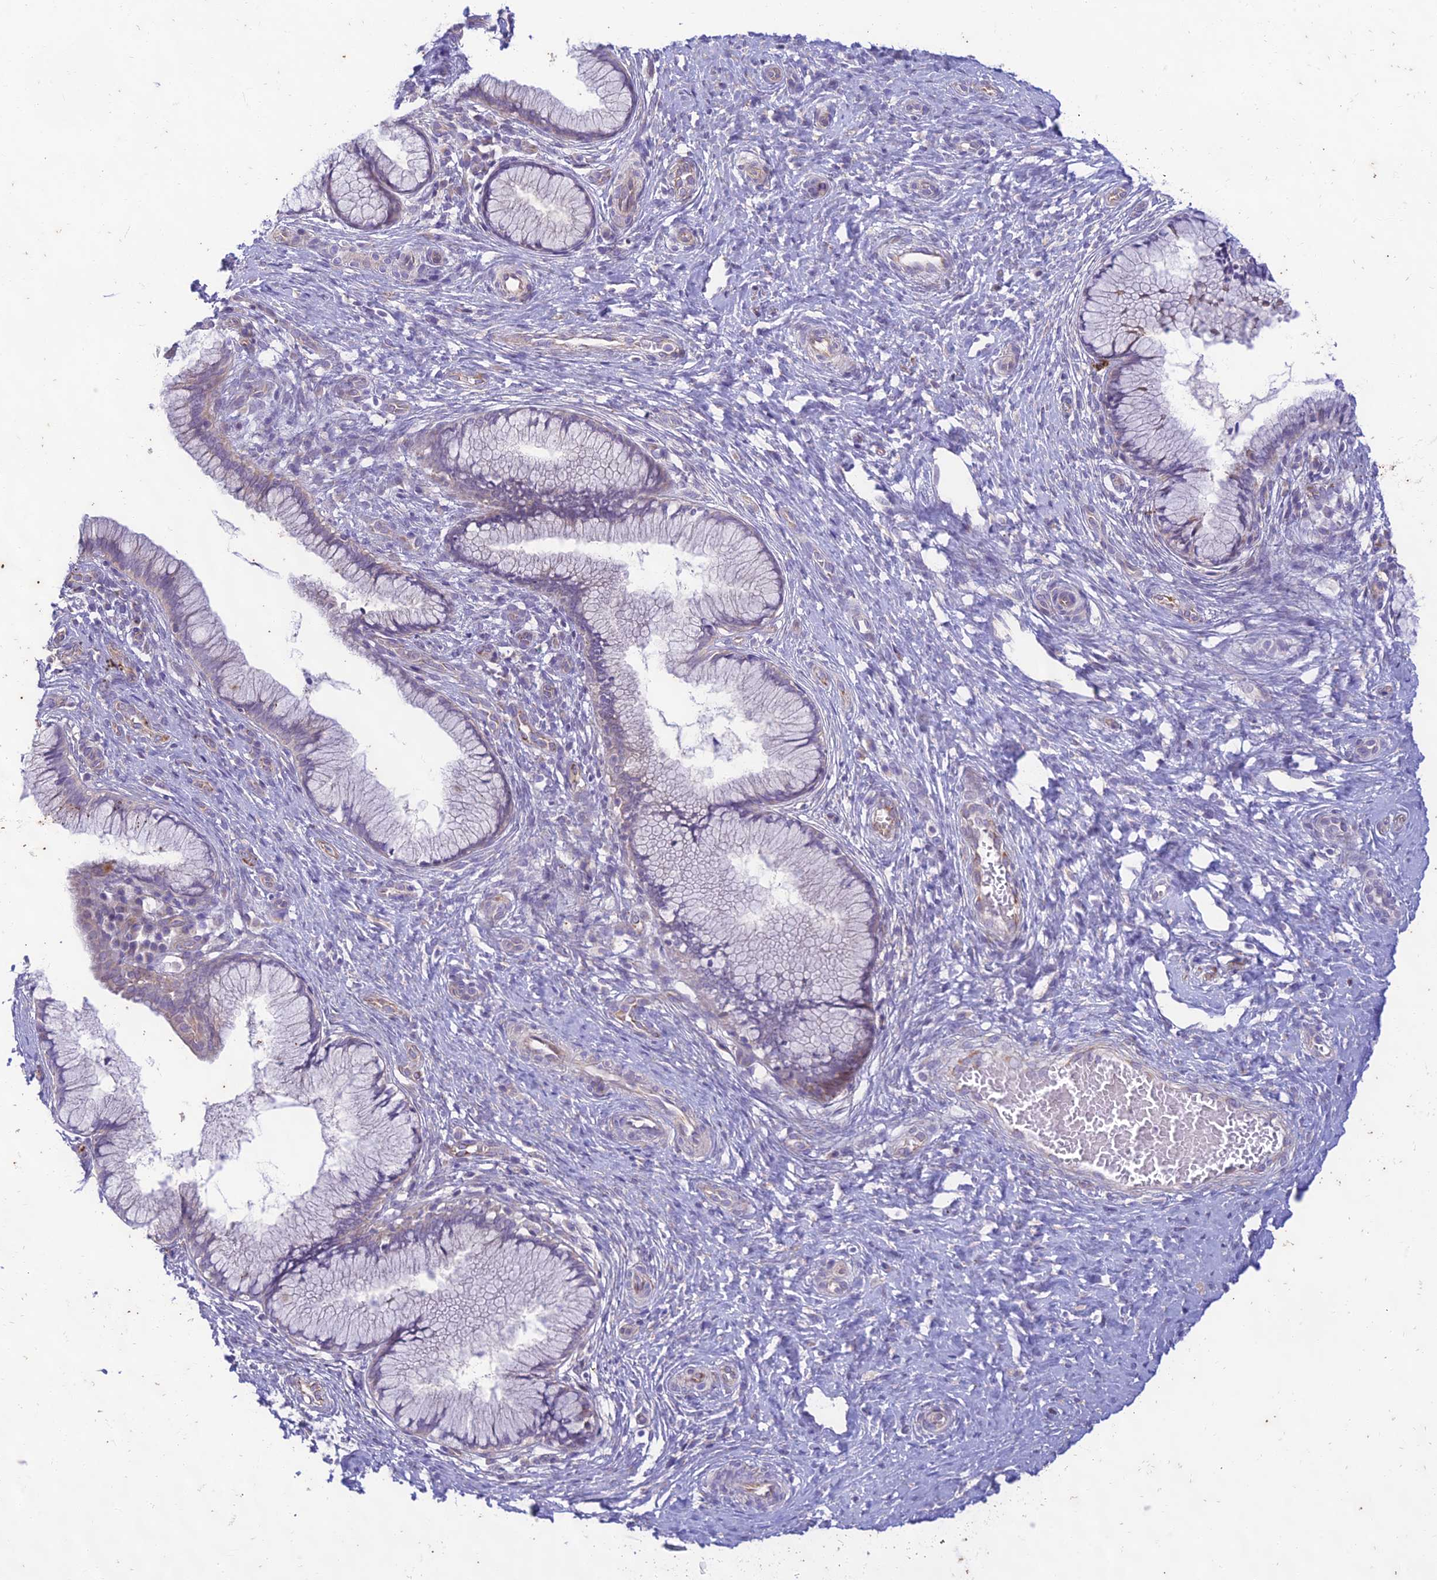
{"staining": {"intensity": "negative", "quantity": "none", "location": "none"}, "tissue": "cervix", "cell_type": "Glandular cells", "image_type": "normal", "snomed": [{"axis": "morphology", "description": "Normal tissue, NOS"}, {"axis": "topography", "description": "Cervix"}], "caption": "Immunohistochemistry (IHC) of unremarkable cervix displays no expression in glandular cells.", "gene": "PTCD2", "patient": {"sex": "female", "age": 36}}